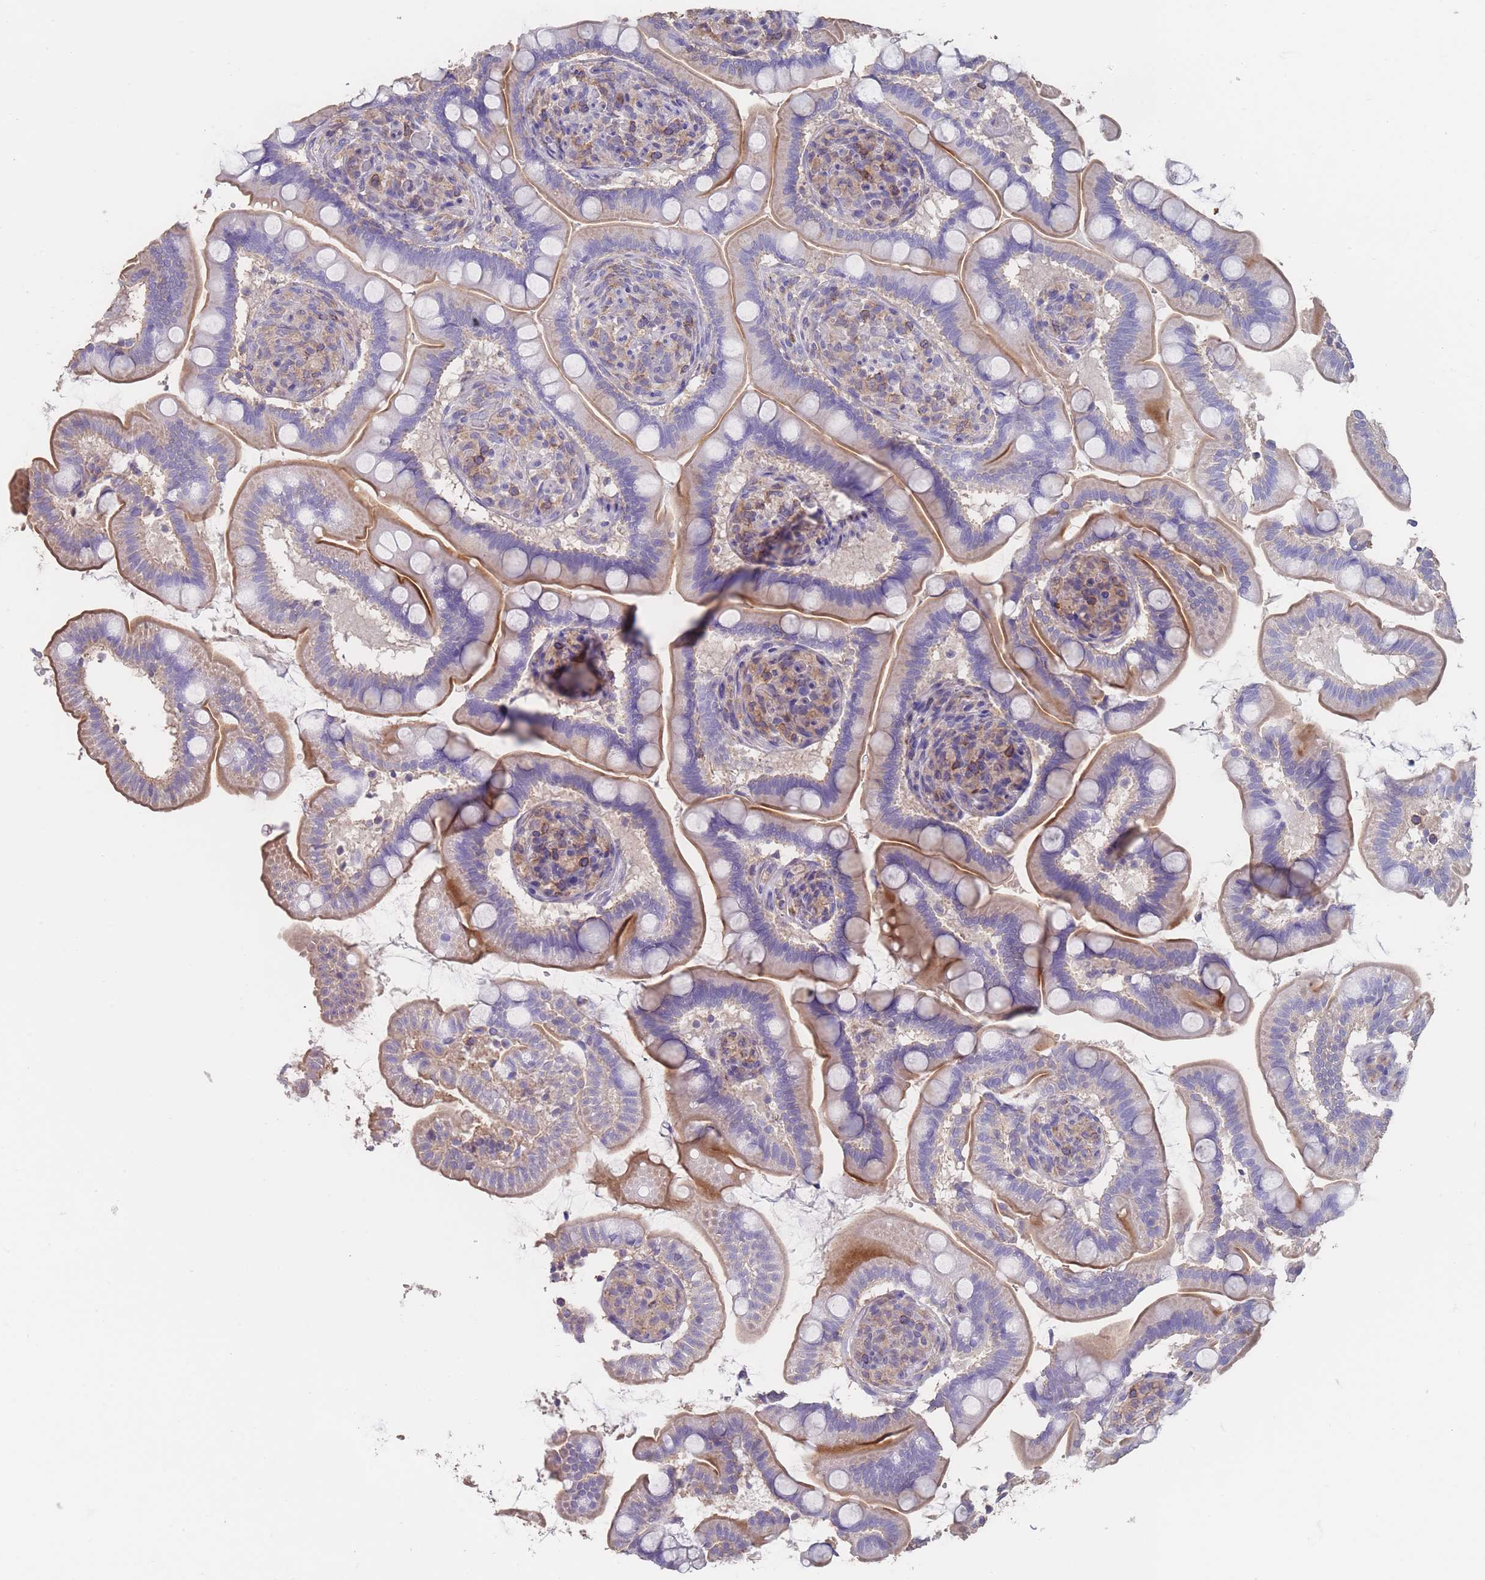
{"staining": {"intensity": "weak", "quantity": "25%-75%", "location": "cytoplasmic/membranous"}, "tissue": "small intestine", "cell_type": "Glandular cells", "image_type": "normal", "snomed": [{"axis": "morphology", "description": "Normal tissue, NOS"}, {"axis": "topography", "description": "Small intestine"}], "caption": "Protein staining of normal small intestine exhibits weak cytoplasmic/membranous staining in about 25%-75% of glandular cells. (Stains: DAB (3,3'-diaminobenzidine) in brown, nuclei in blue, Microscopy: brightfield microscopy at high magnification).", "gene": "CLEC12A", "patient": {"sex": "female", "age": 64}}